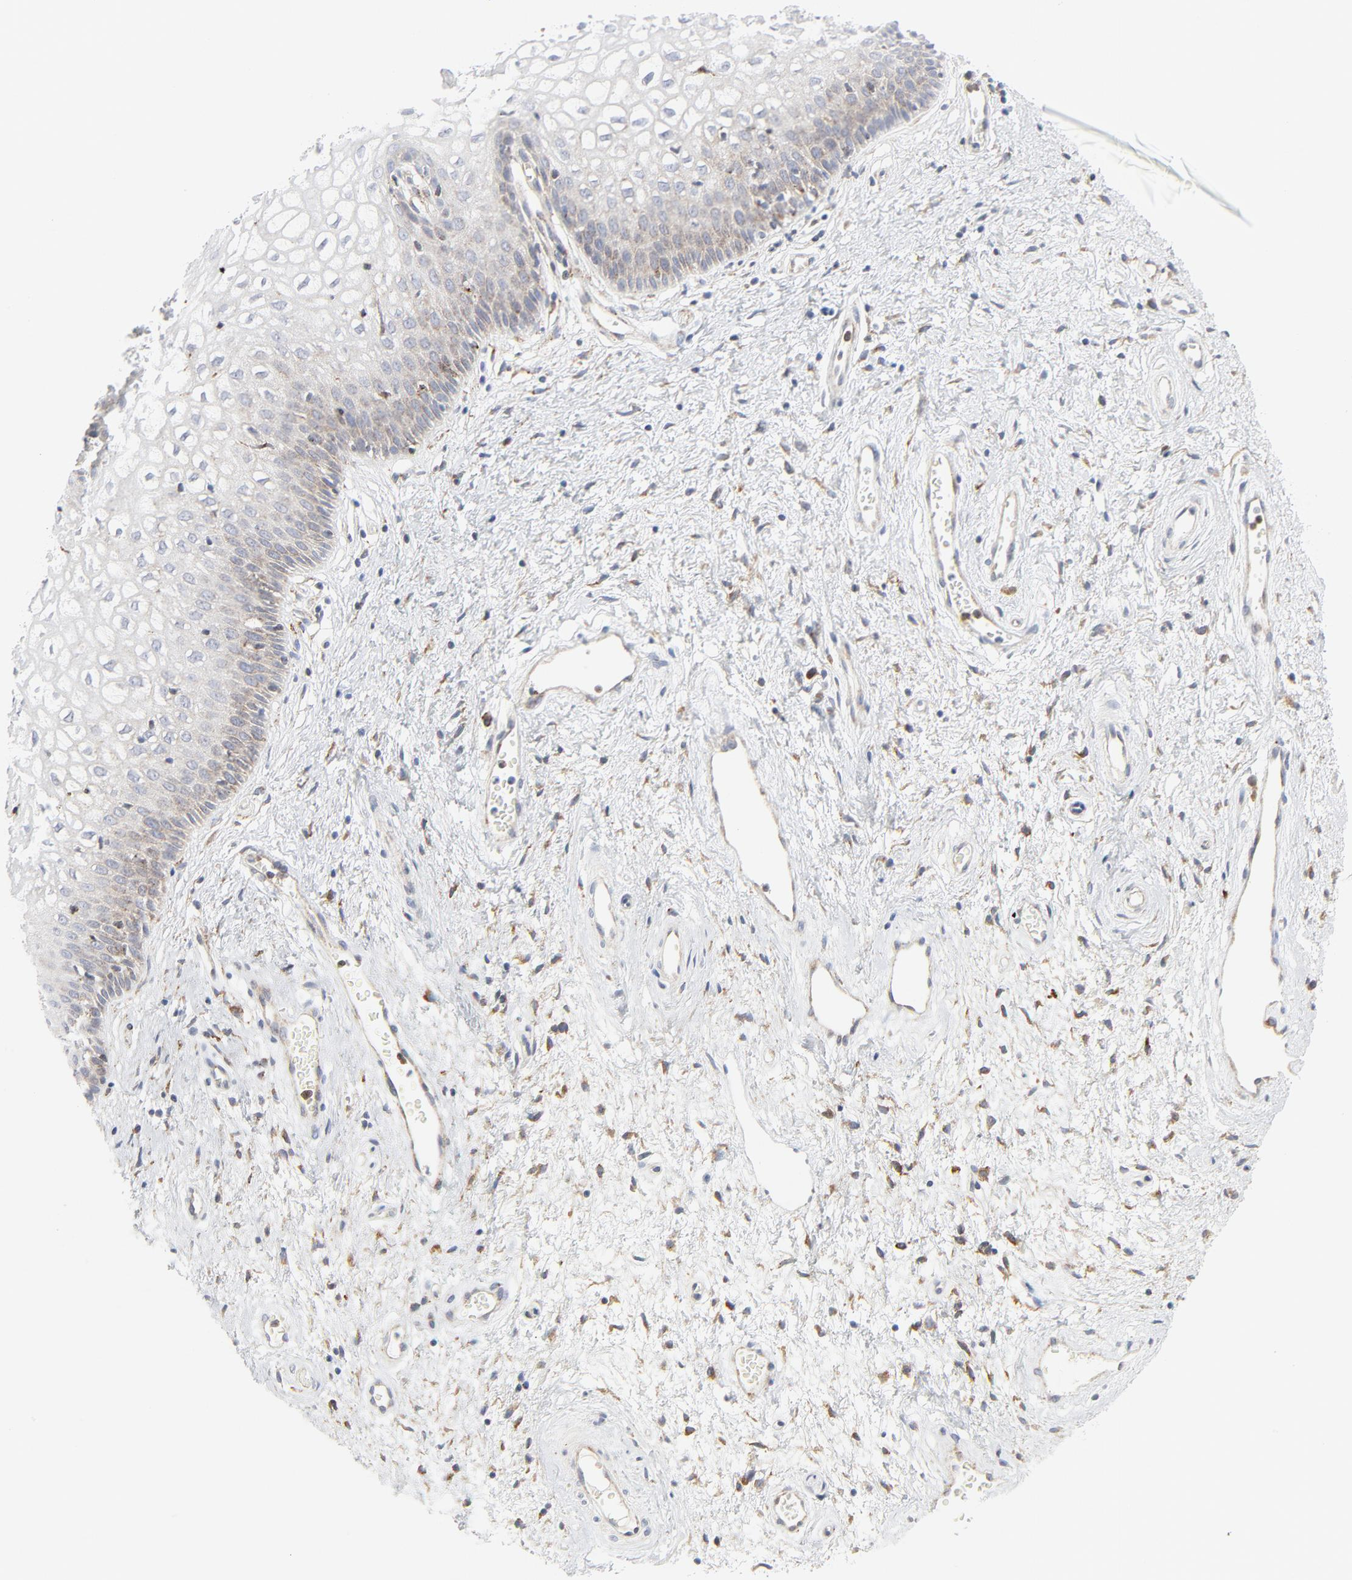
{"staining": {"intensity": "weak", "quantity": "<25%", "location": "cytoplasmic/membranous"}, "tissue": "vagina", "cell_type": "Squamous epithelial cells", "image_type": "normal", "snomed": [{"axis": "morphology", "description": "Normal tissue, NOS"}, {"axis": "topography", "description": "Vagina"}], "caption": "This is a micrograph of immunohistochemistry (IHC) staining of normal vagina, which shows no expression in squamous epithelial cells.", "gene": "LRP6", "patient": {"sex": "female", "age": 34}}